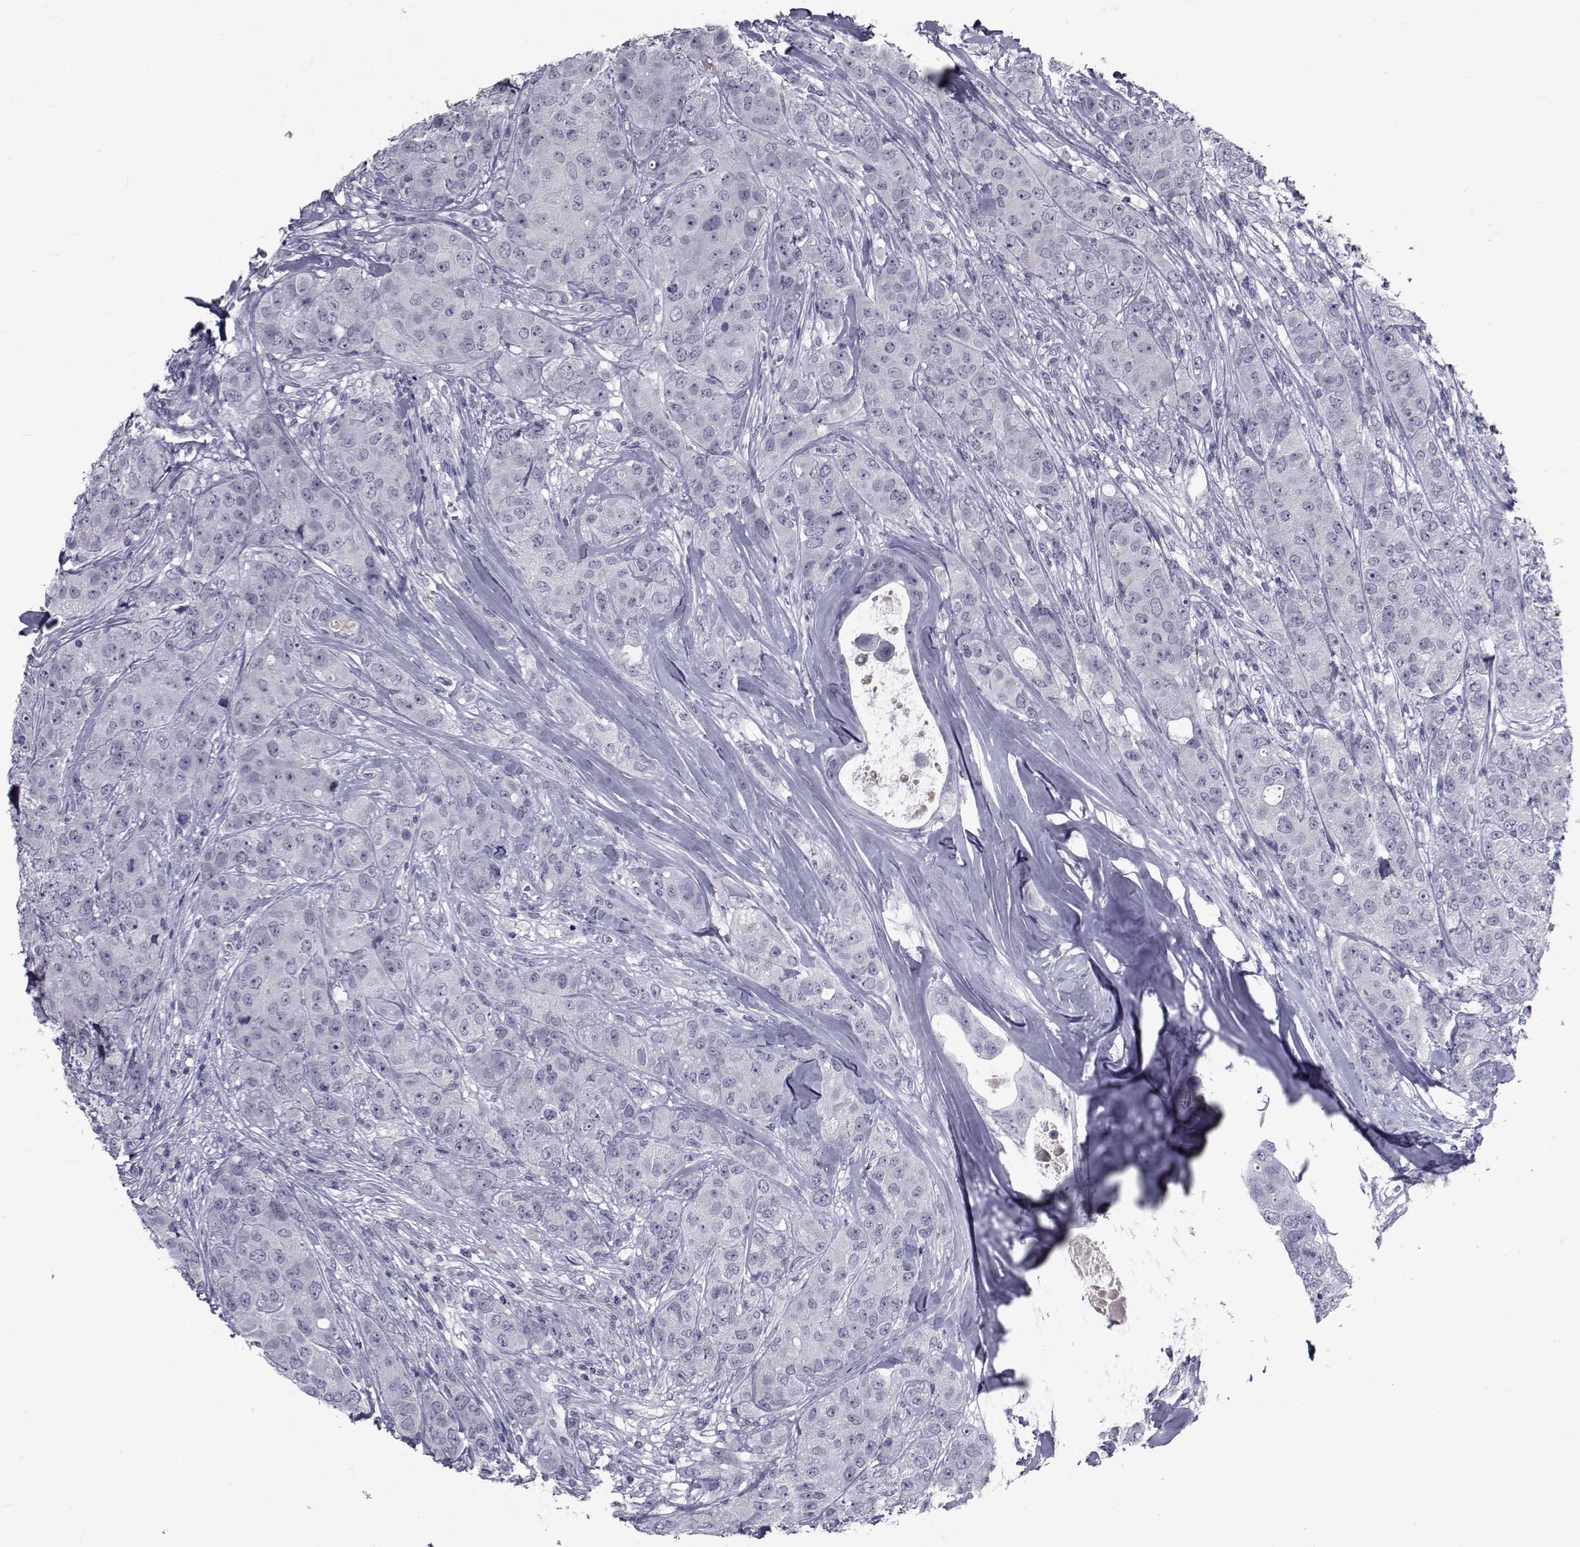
{"staining": {"intensity": "negative", "quantity": "none", "location": "none"}, "tissue": "breast cancer", "cell_type": "Tumor cells", "image_type": "cancer", "snomed": [{"axis": "morphology", "description": "Duct carcinoma"}, {"axis": "topography", "description": "Breast"}], "caption": "An immunohistochemistry (IHC) micrograph of intraductal carcinoma (breast) is shown. There is no staining in tumor cells of intraductal carcinoma (breast).", "gene": "PAX2", "patient": {"sex": "female", "age": 43}}